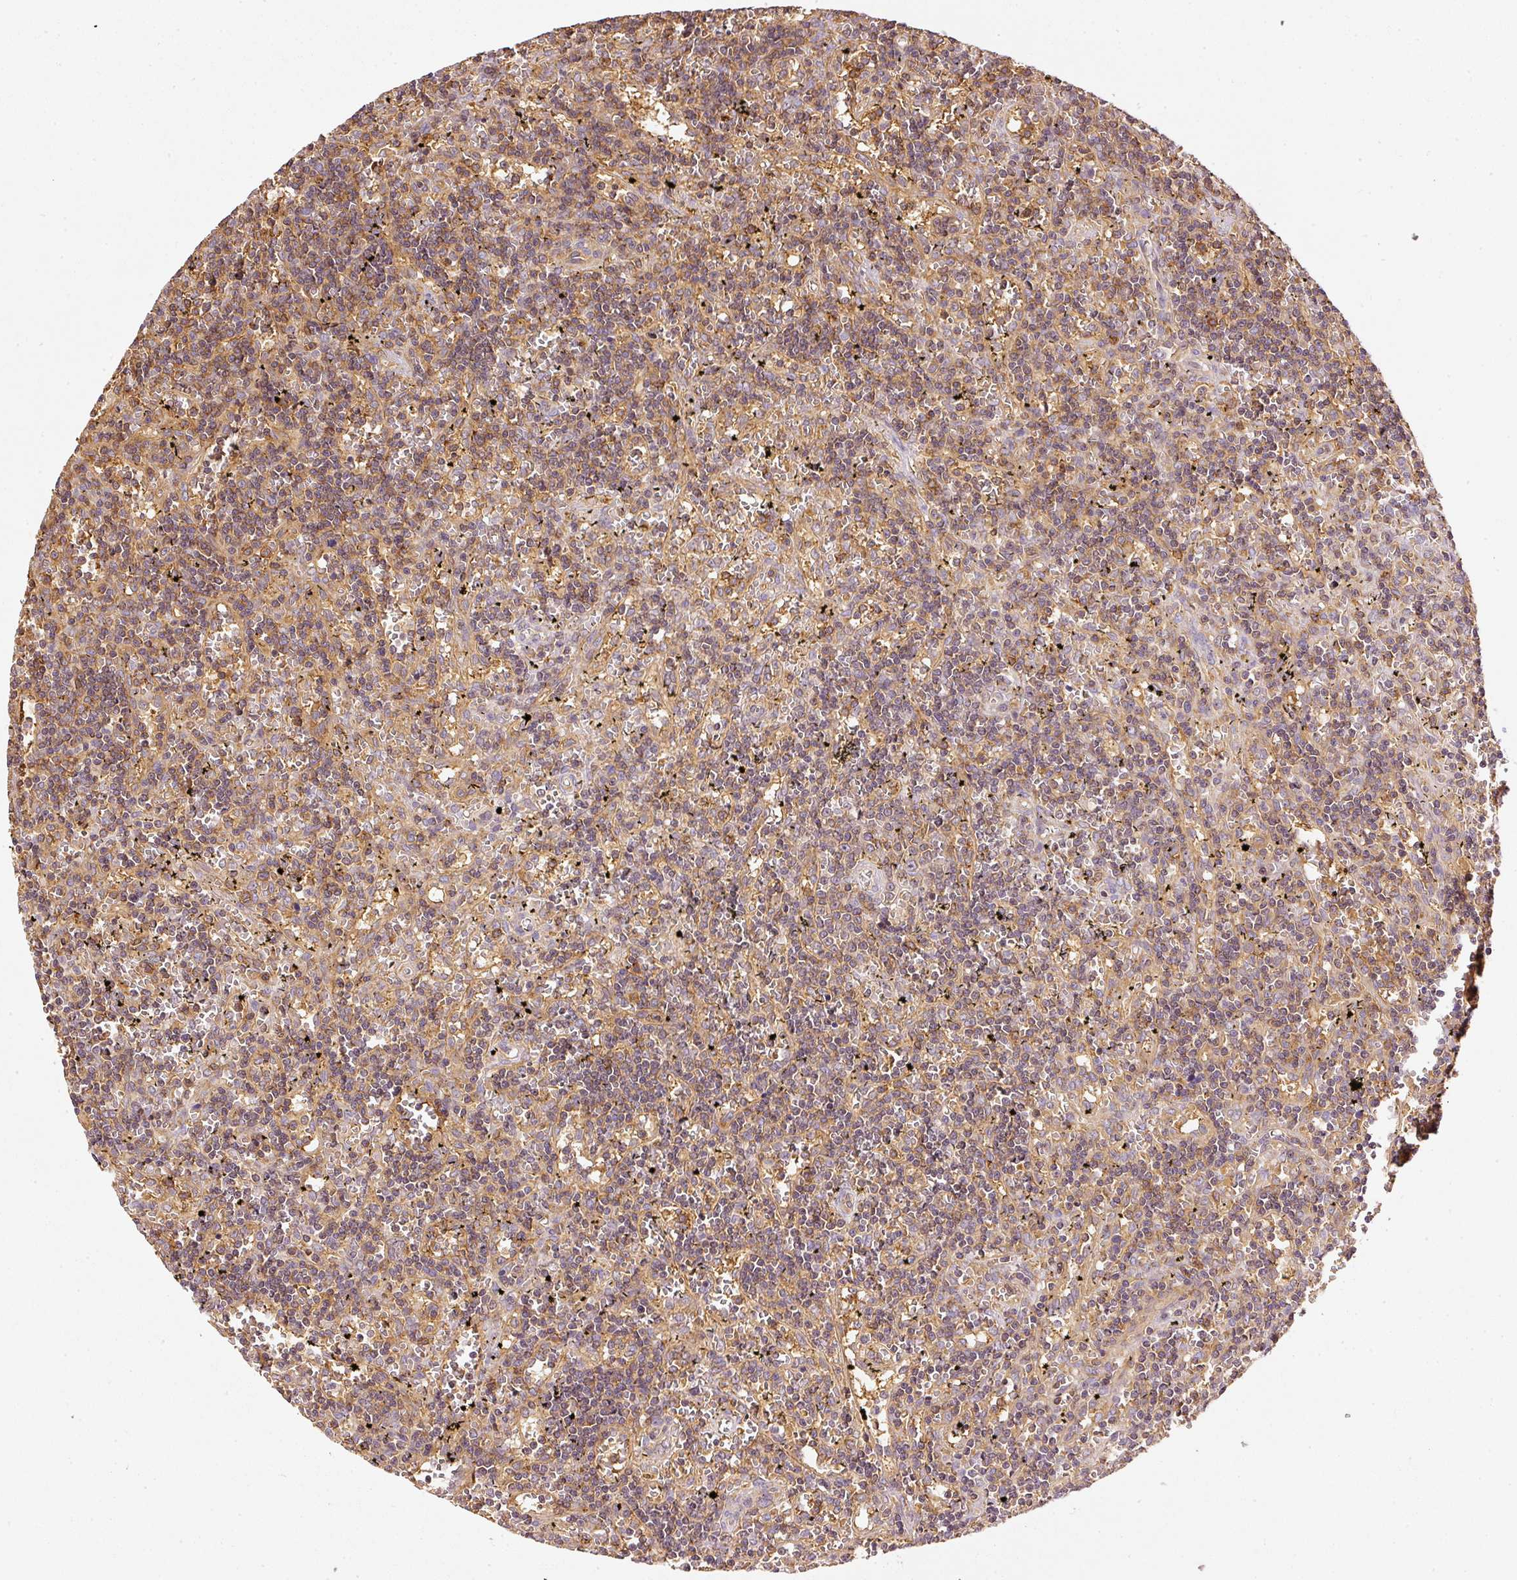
{"staining": {"intensity": "moderate", "quantity": "25%-75%", "location": "cytoplasmic/membranous"}, "tissue": "lymphoma", "cell_type": "Tumor cells", "image_type": "cancer", "snomed": [{"axis": "morphology", "description": "Malignant lymphoma, non-Hodgkin's type, Low grade"}, {"axis": "topography", "description": "Spleen"}], "caption": "Lymphoma was stained to show a protein in brown. There is medium levels of moderate cytoplasmic/membranous staining in about 25%-75% of tumor cells. Immunohistochemistry stains the protein in brown and the nuclei are stained blue.", "gene": "EVL", "patient": {"sex": "male", "age": 60}}